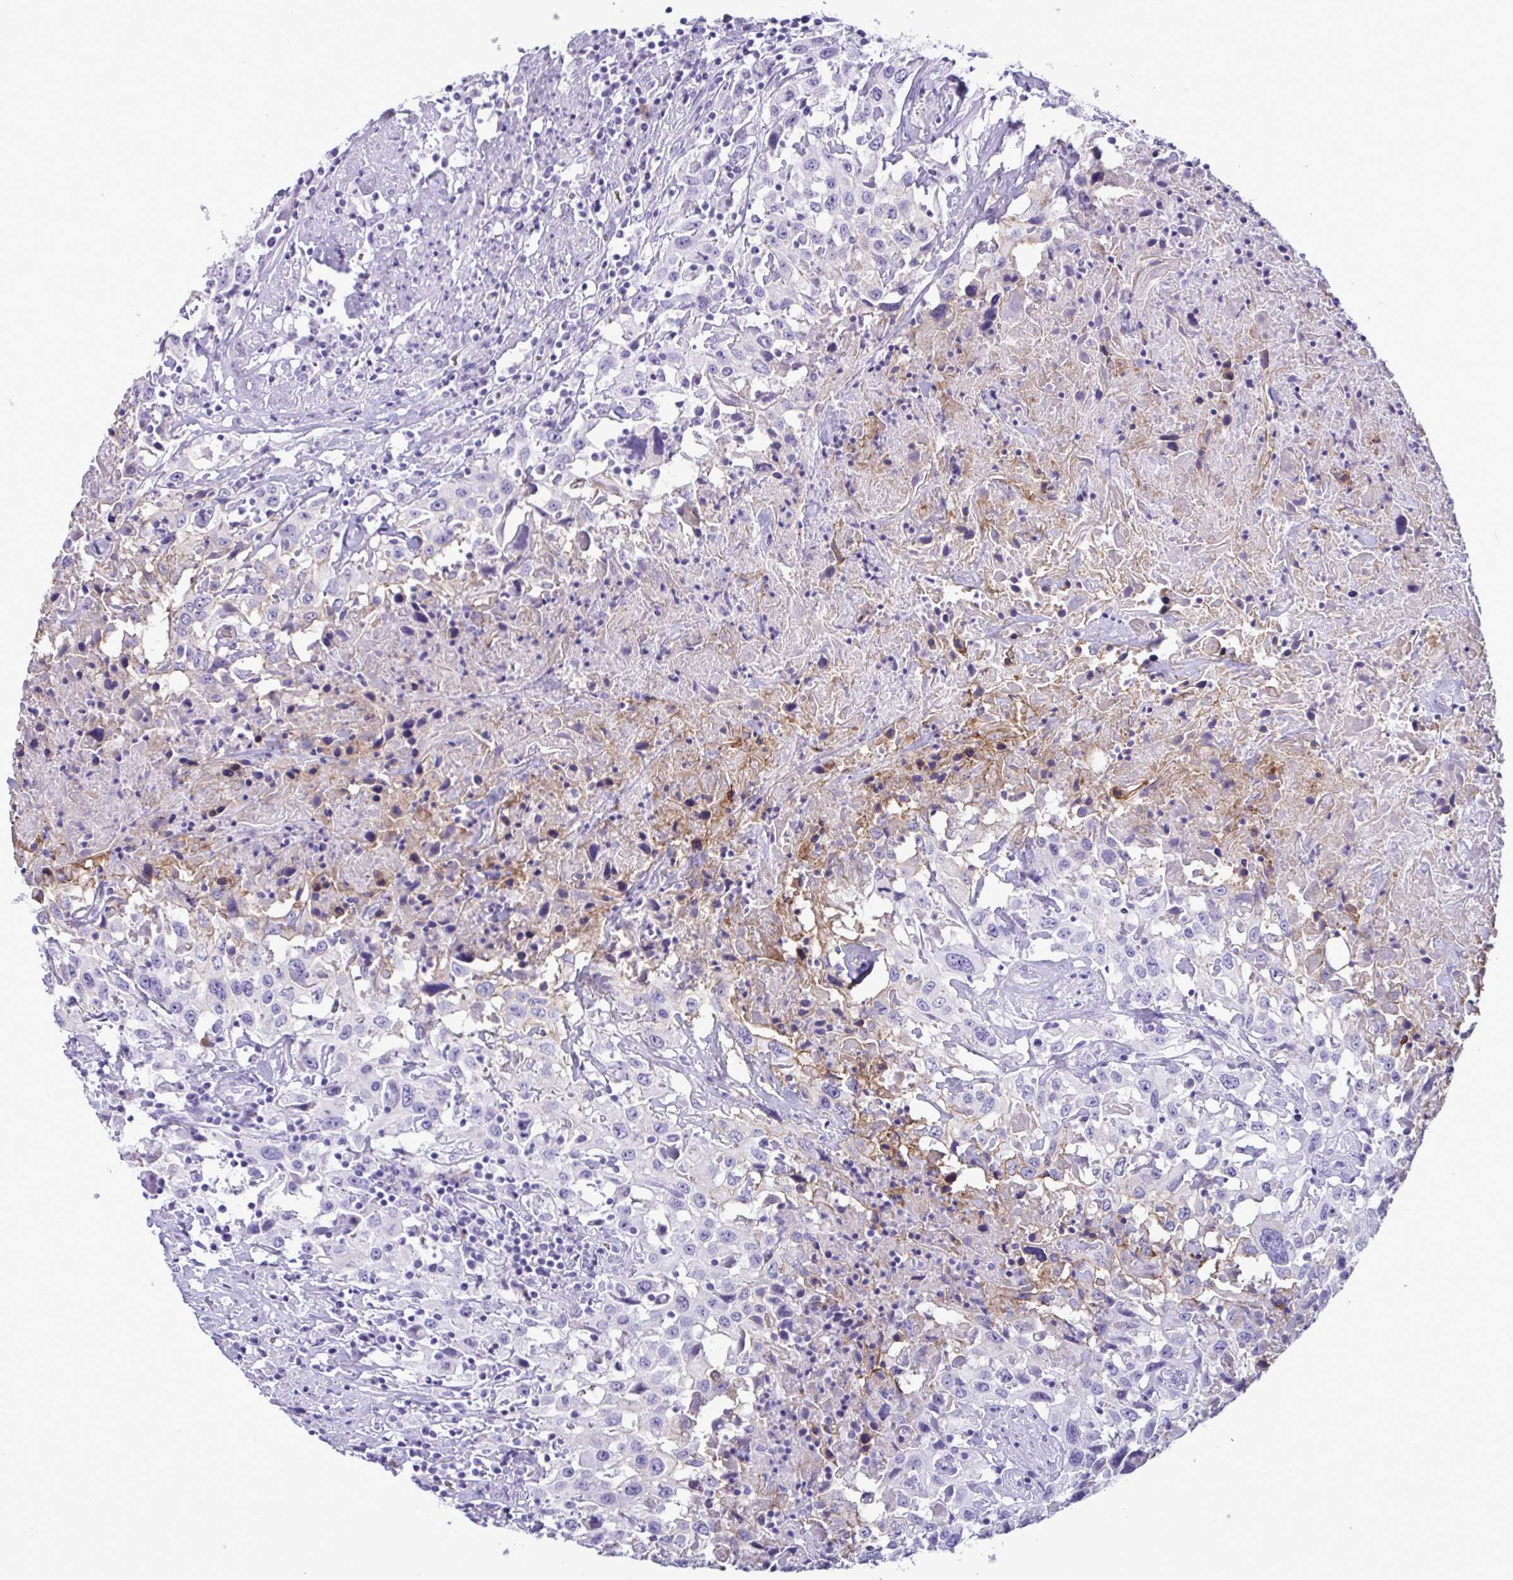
{"staining": {"intensity": "negative", "quantity": "none", "location": "none"}, "tissue": "urothelial cancer", "cell_type": "Tumor cells", "image_type": "cancer", "snomed": [{"axis": "morphology", "description": "Urothelial carcinoma, High grade"}, {"axis": "topography", "description": "Urinary bladder"}], "caption": "IHC of urothelial cancer exhibits no staining in tumor cells.", "gene": "SLC2A1", "patient": {"sex": "male", "age": 61}}